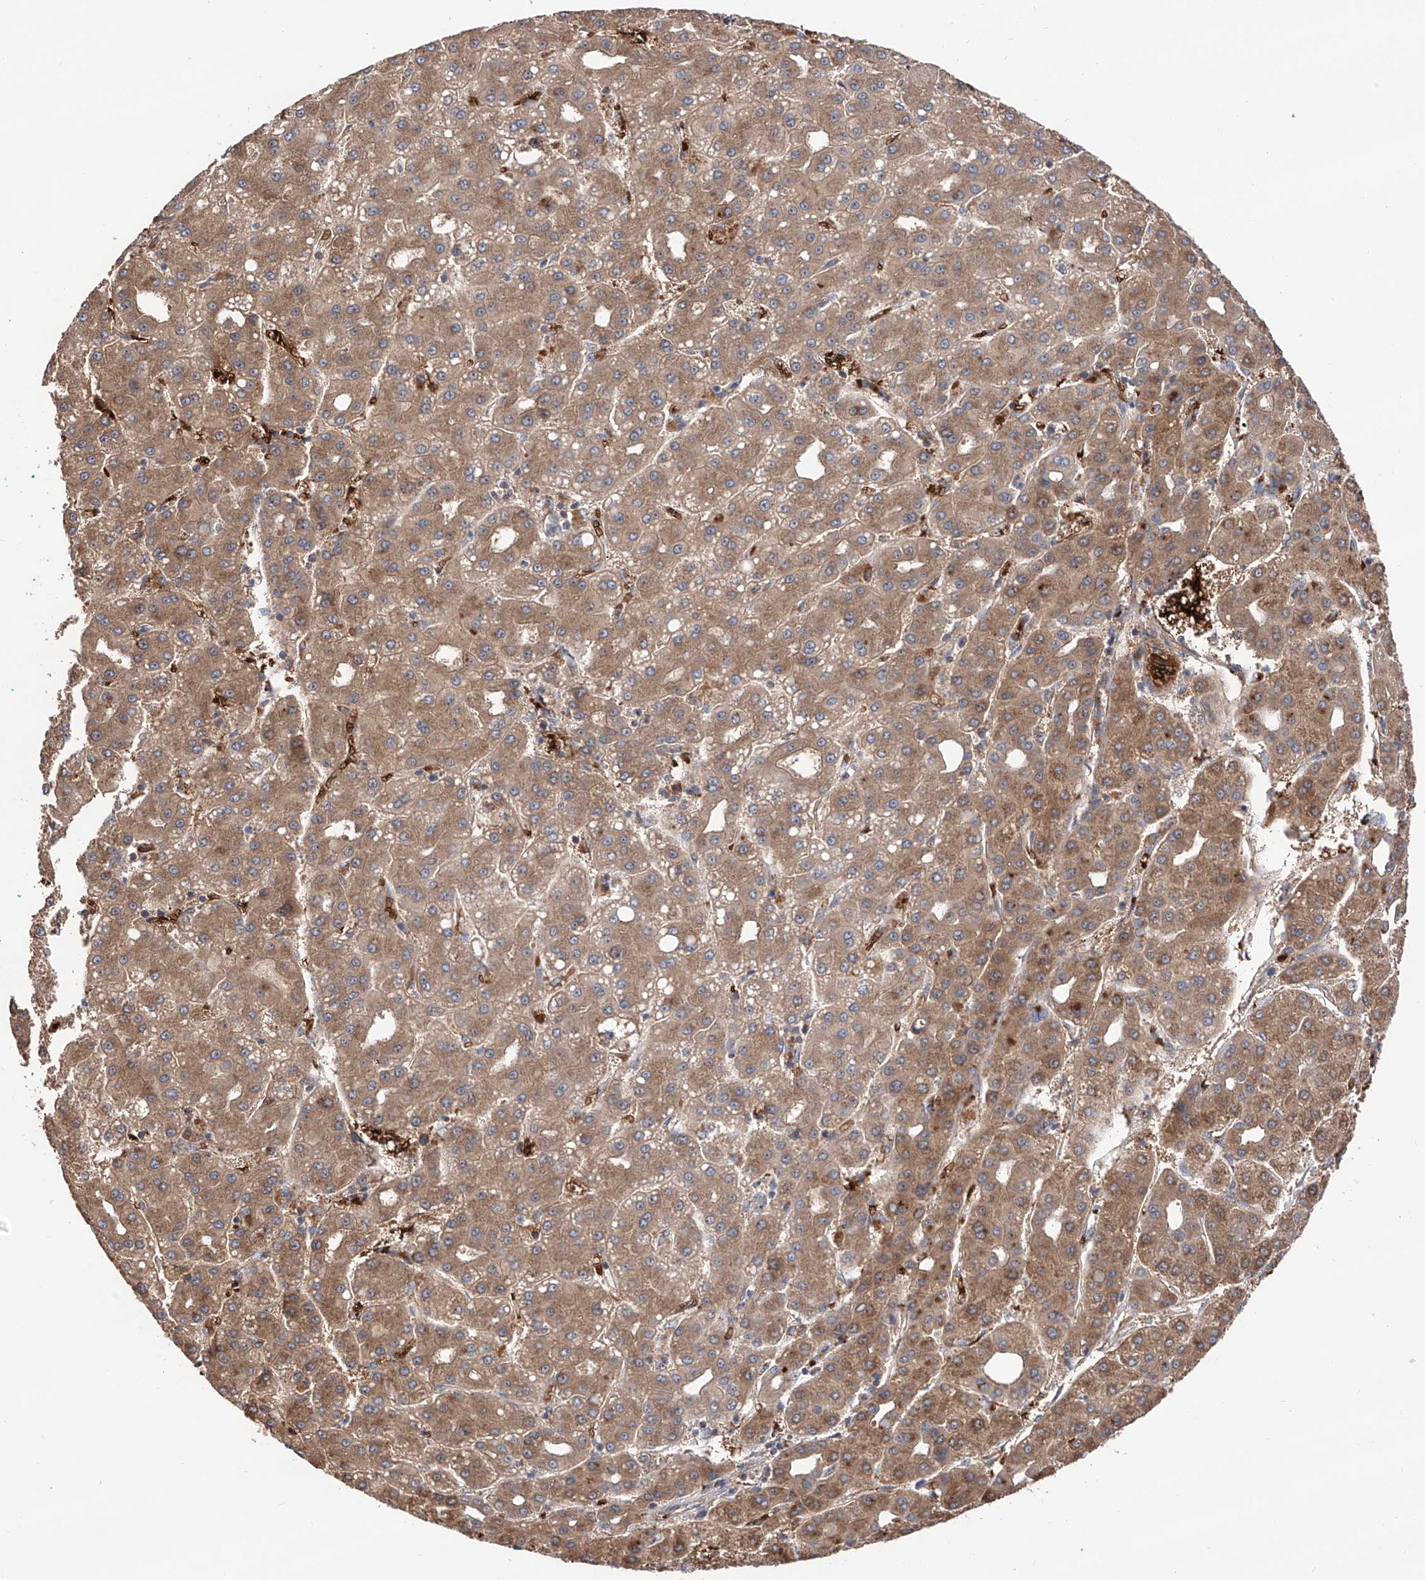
{"staining": {"intensity": "moderate", "quantity": ">75%", "location": "cytoplasmic/membranous"}, "tissue": "liver cancer", "cell_type": "Tumor cells", "image_type": "cancer", "snomed": [{"axis": "morphology", "description": "Carcinoma, Hepatocellular, NOS"}, {"axis": "topography", "description": "Liver"}], "caption": "Liver hepatocellular carcinoma was stained to show a protein in brown. There is medium levels of moderate cytoplasmic/membranous positivity in about >75% of tumor cells.", "gene": "EDN1", "patient": {"sex": "male", "age": 65}}